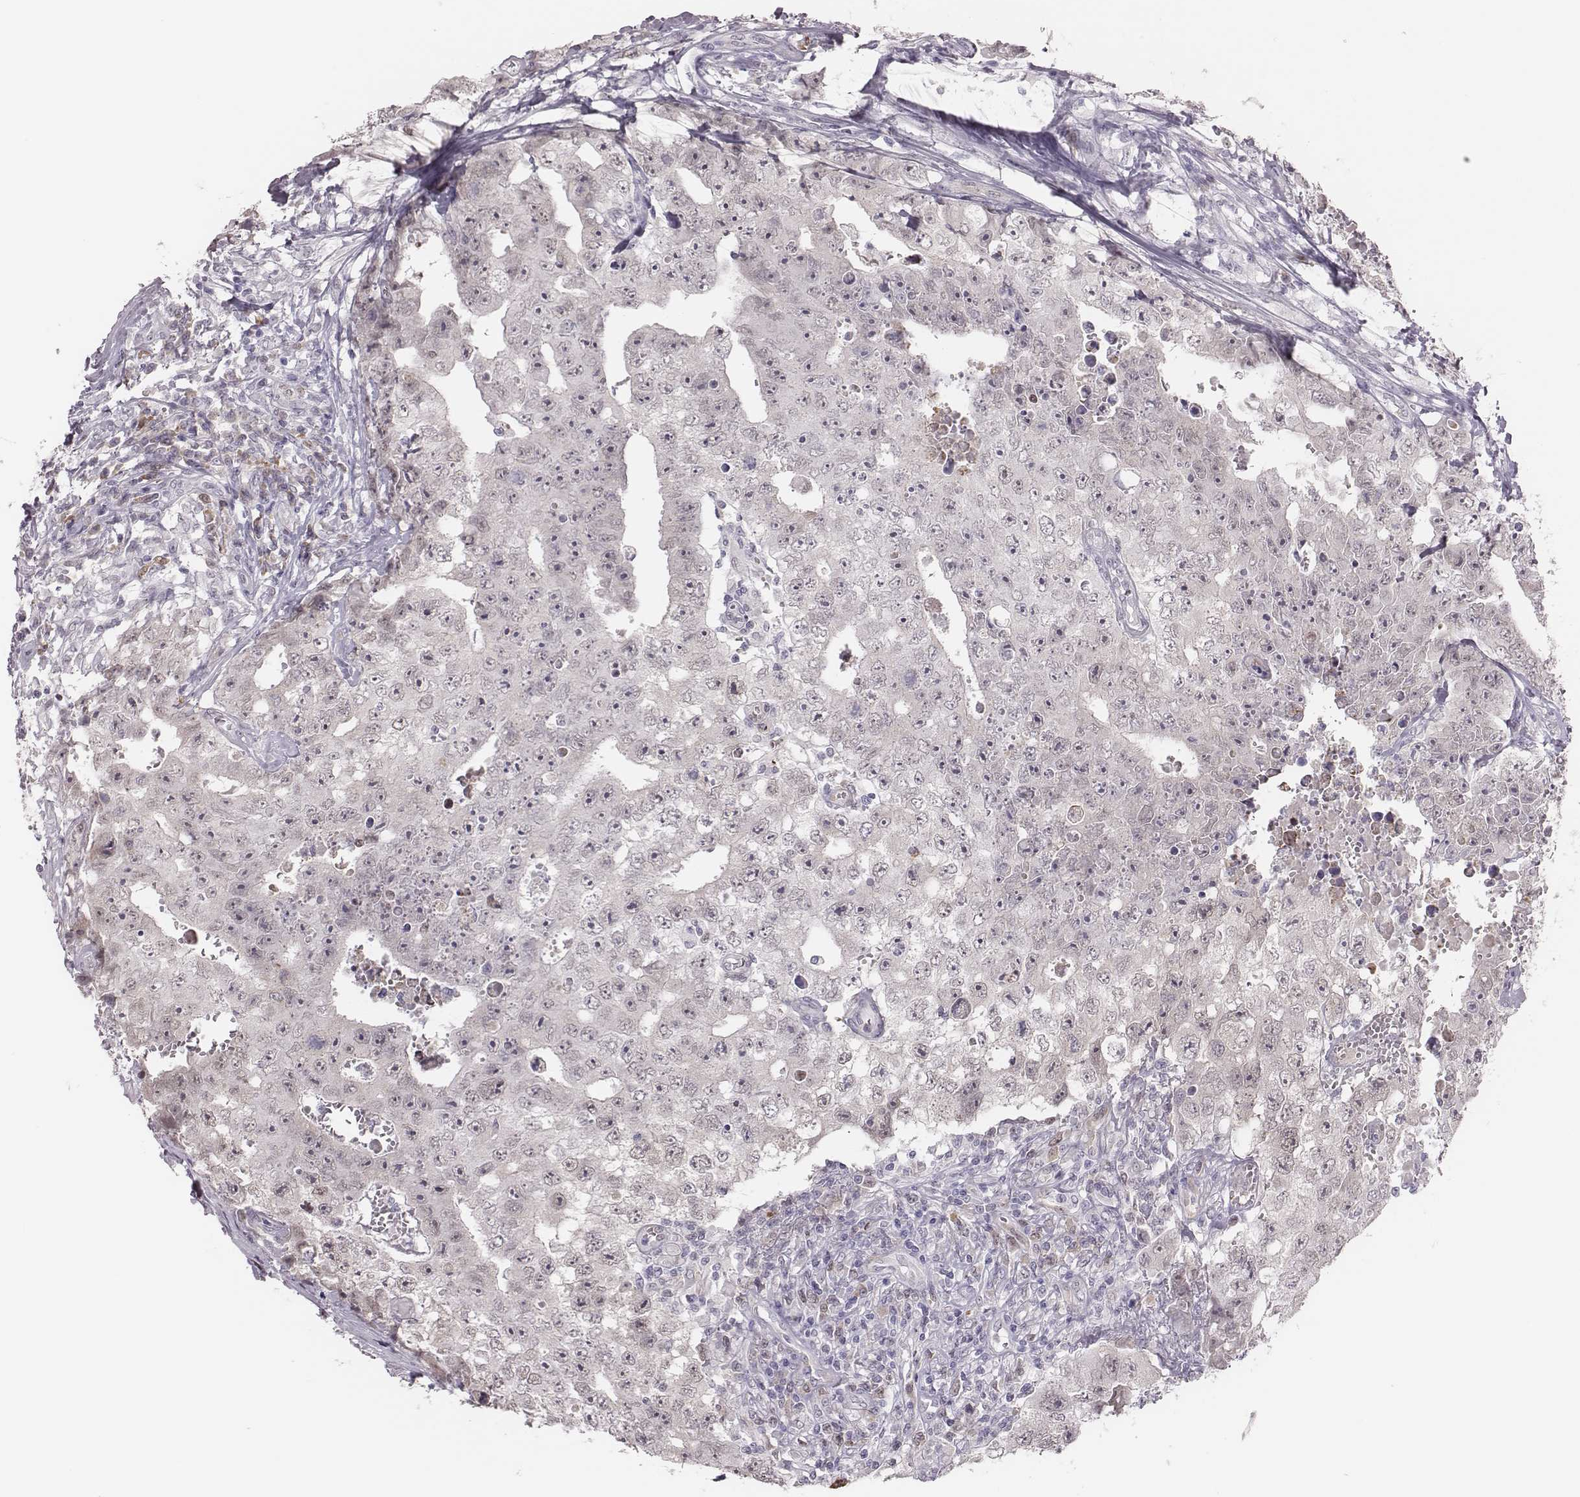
{"staining": {"intensity": "negative", "quantity": "none", "location": "none"}, "tissue": "testis cancer", "cell_type": "Tumor cells", "image_type": "cancer", "snomed": [{"axis": "morphology", "description": "Carcinoma, Embryonal, NOS"}, {"axis": "topography", "description": "Testis"}], "caption": "This micrograph is of testis cancer stained with immunohistochemistry (IHC) to label a protein in brown with the nuclei are counter-stained blue. There is no expression in tumor cells.", "gene": "PBK", "patient": {"sex": "male", "age": 36}}